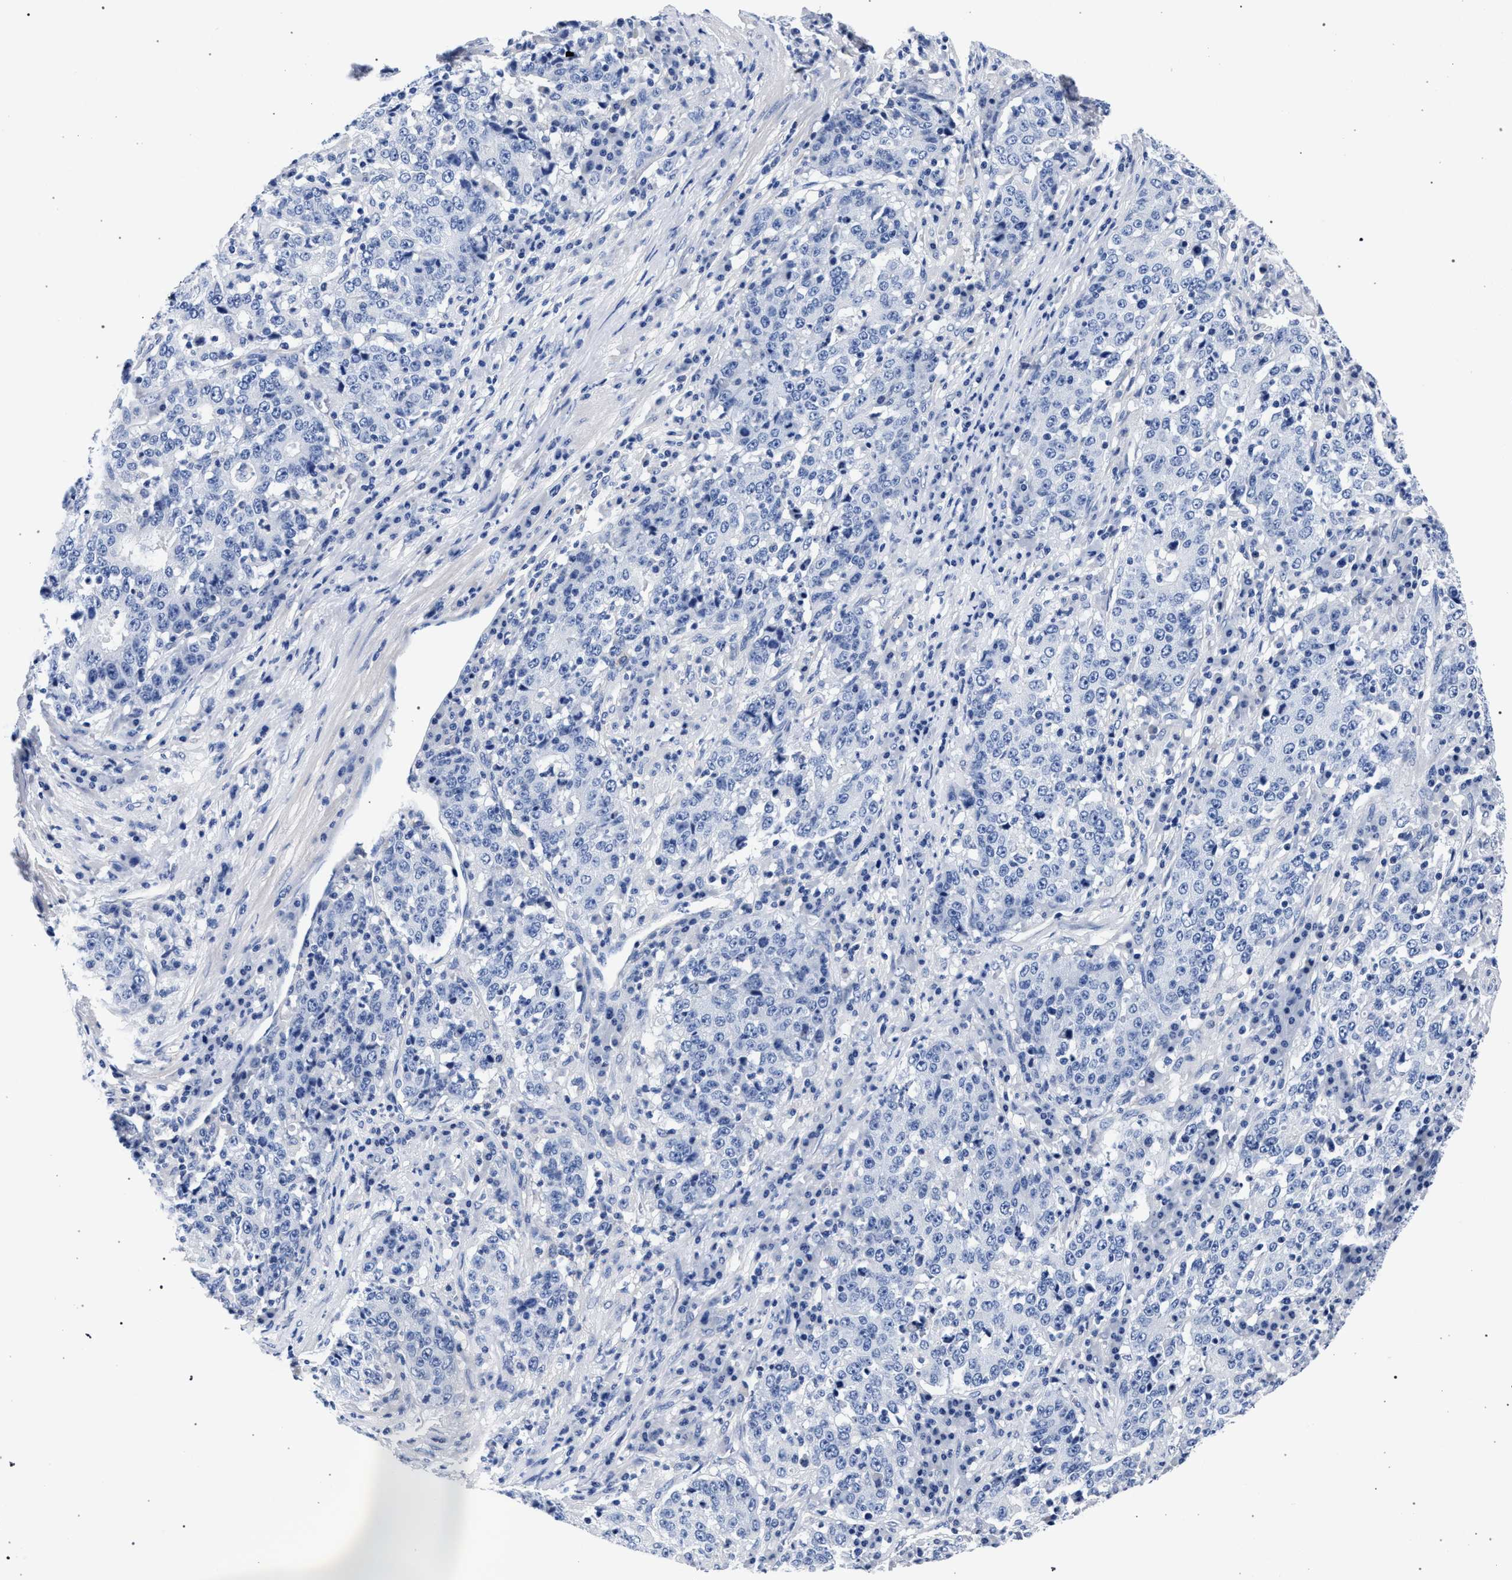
{"staining": {"intensity": "negative", "quantity": "none", "location": "none"}, "tissue": "stomach cancer", "cell_type": "Tumor cells", "image_type": "cancer", "snomed": [{"axis": "morphology", "description": "Adenocarcinoma, NOS"}, {"axis": "topography", "description": "Stomach"}], "caption": "There is no significant staining in tumor cells of stomach cancer.", "gene": "AKAP4", "patient": {"sex": "male", "age": 59}}